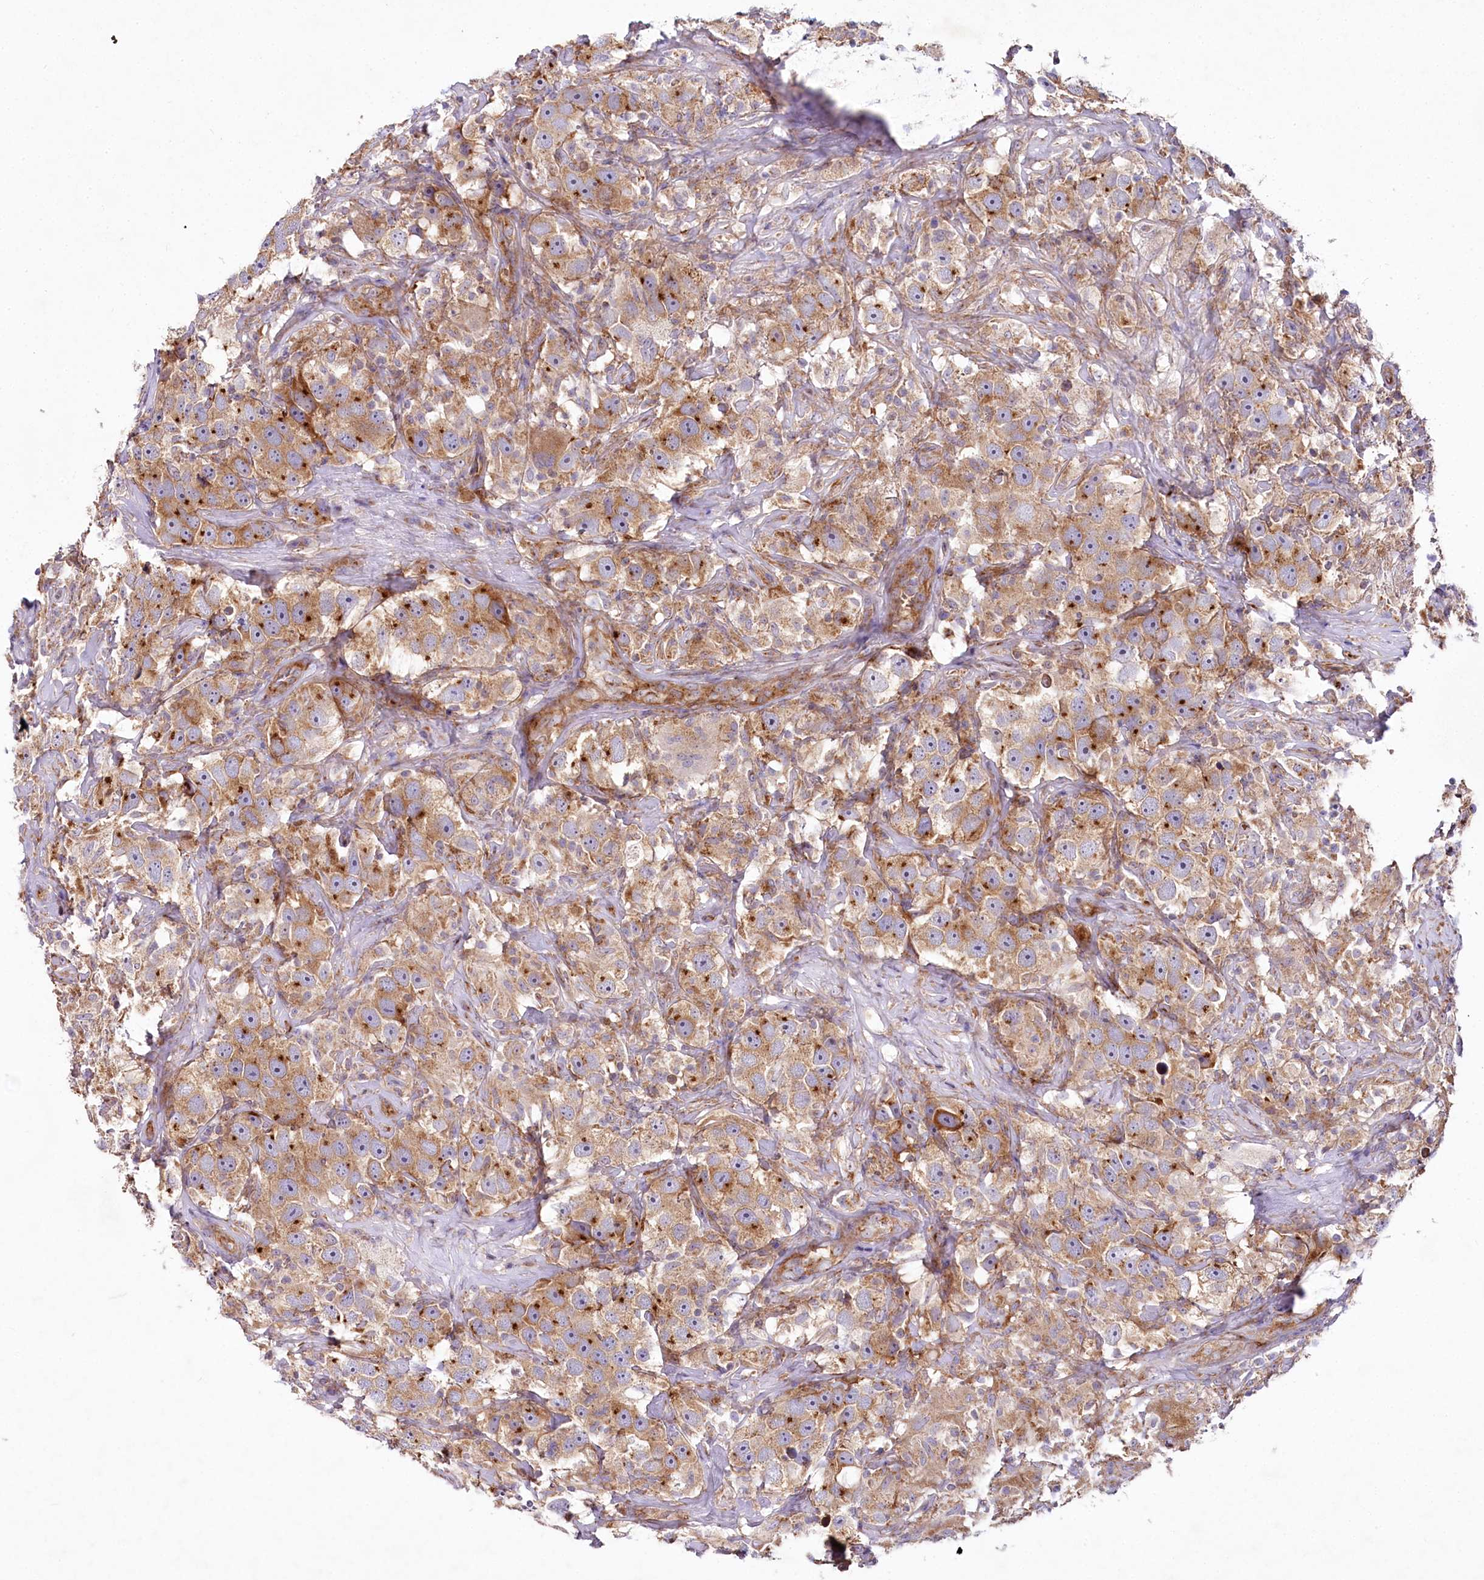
{"staining": {"intensity": "moderate", "quantity": ">75%", "location": "cytoplasmic/membranous"}, "tissue": "testis cancer", "cell_type": "Tumor cells", "image_type": "cancer", "snomed": [{"axis": "morphology", "description": "Seminoma, NOS"}, {"axis": "topography", "description": "Testis"}], "caption": "Tumor cells reveal medium levels of moderate cytoplasmic/membranous staining in approximately >75% of cells in human testis cancer (seminoma).", "gene": "STX6", "patient": {"sex": "male", "age": 49}}